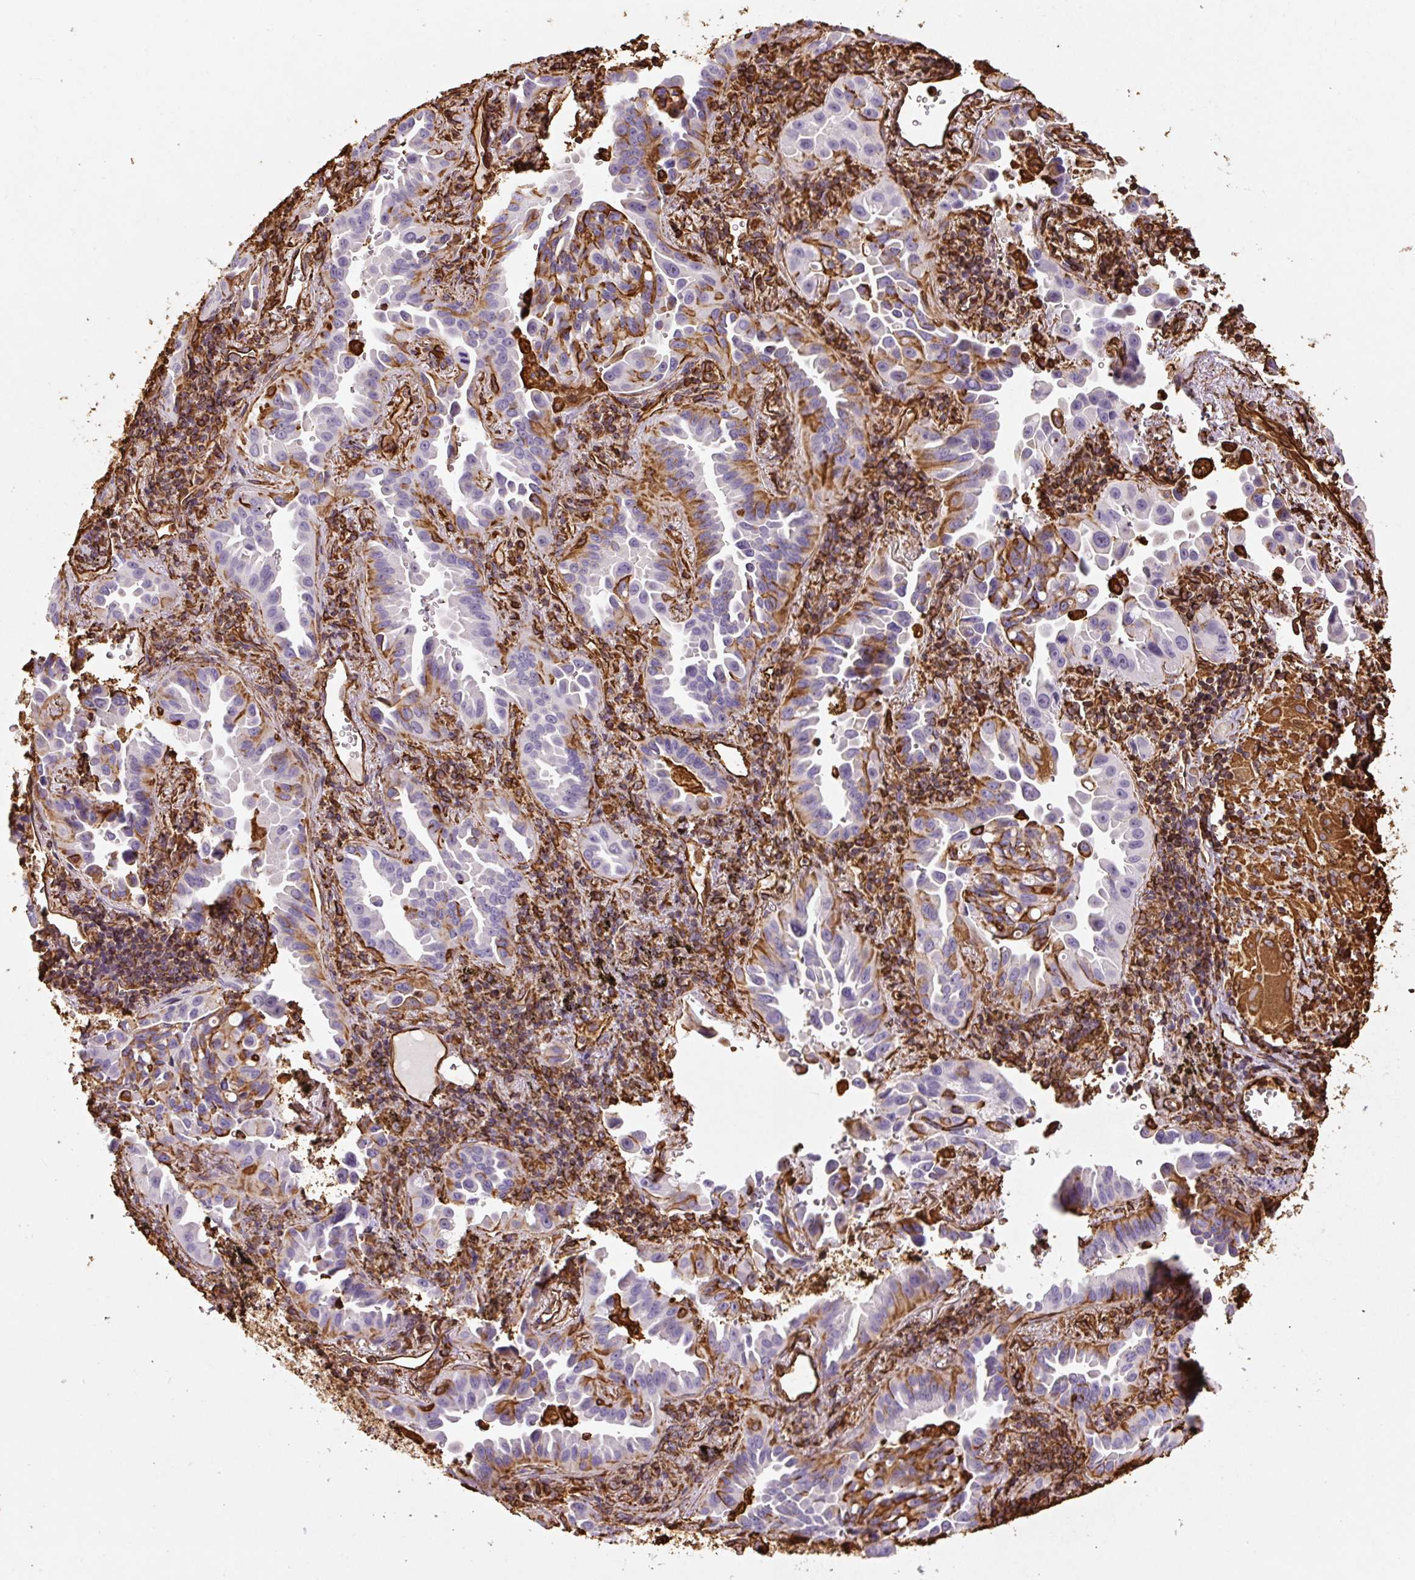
{"staining": {"intensity": "moderate", "quantity": "<25%", "location": "cytoplasmic/membranous"}, "tissue": "lung cancer", "cell_type": "Tumor cells", "image_type": "cancer", "snomed": [{"axis": "morphology", "description": "Adenocarcinoma, NOS"}, {"axis": "topography", "description": "Lung"}], "caption": "Lung adenocarcinoma tissue displays moderate cytoplasmic/membranous staining in about <25% of tumor cells Using DAB (brown) and hematoxylin (blue) stains, captured at high magnification using brightfield microscopy.", "gene": "VIM", "patient": {"sex": "male", "age": 68}}